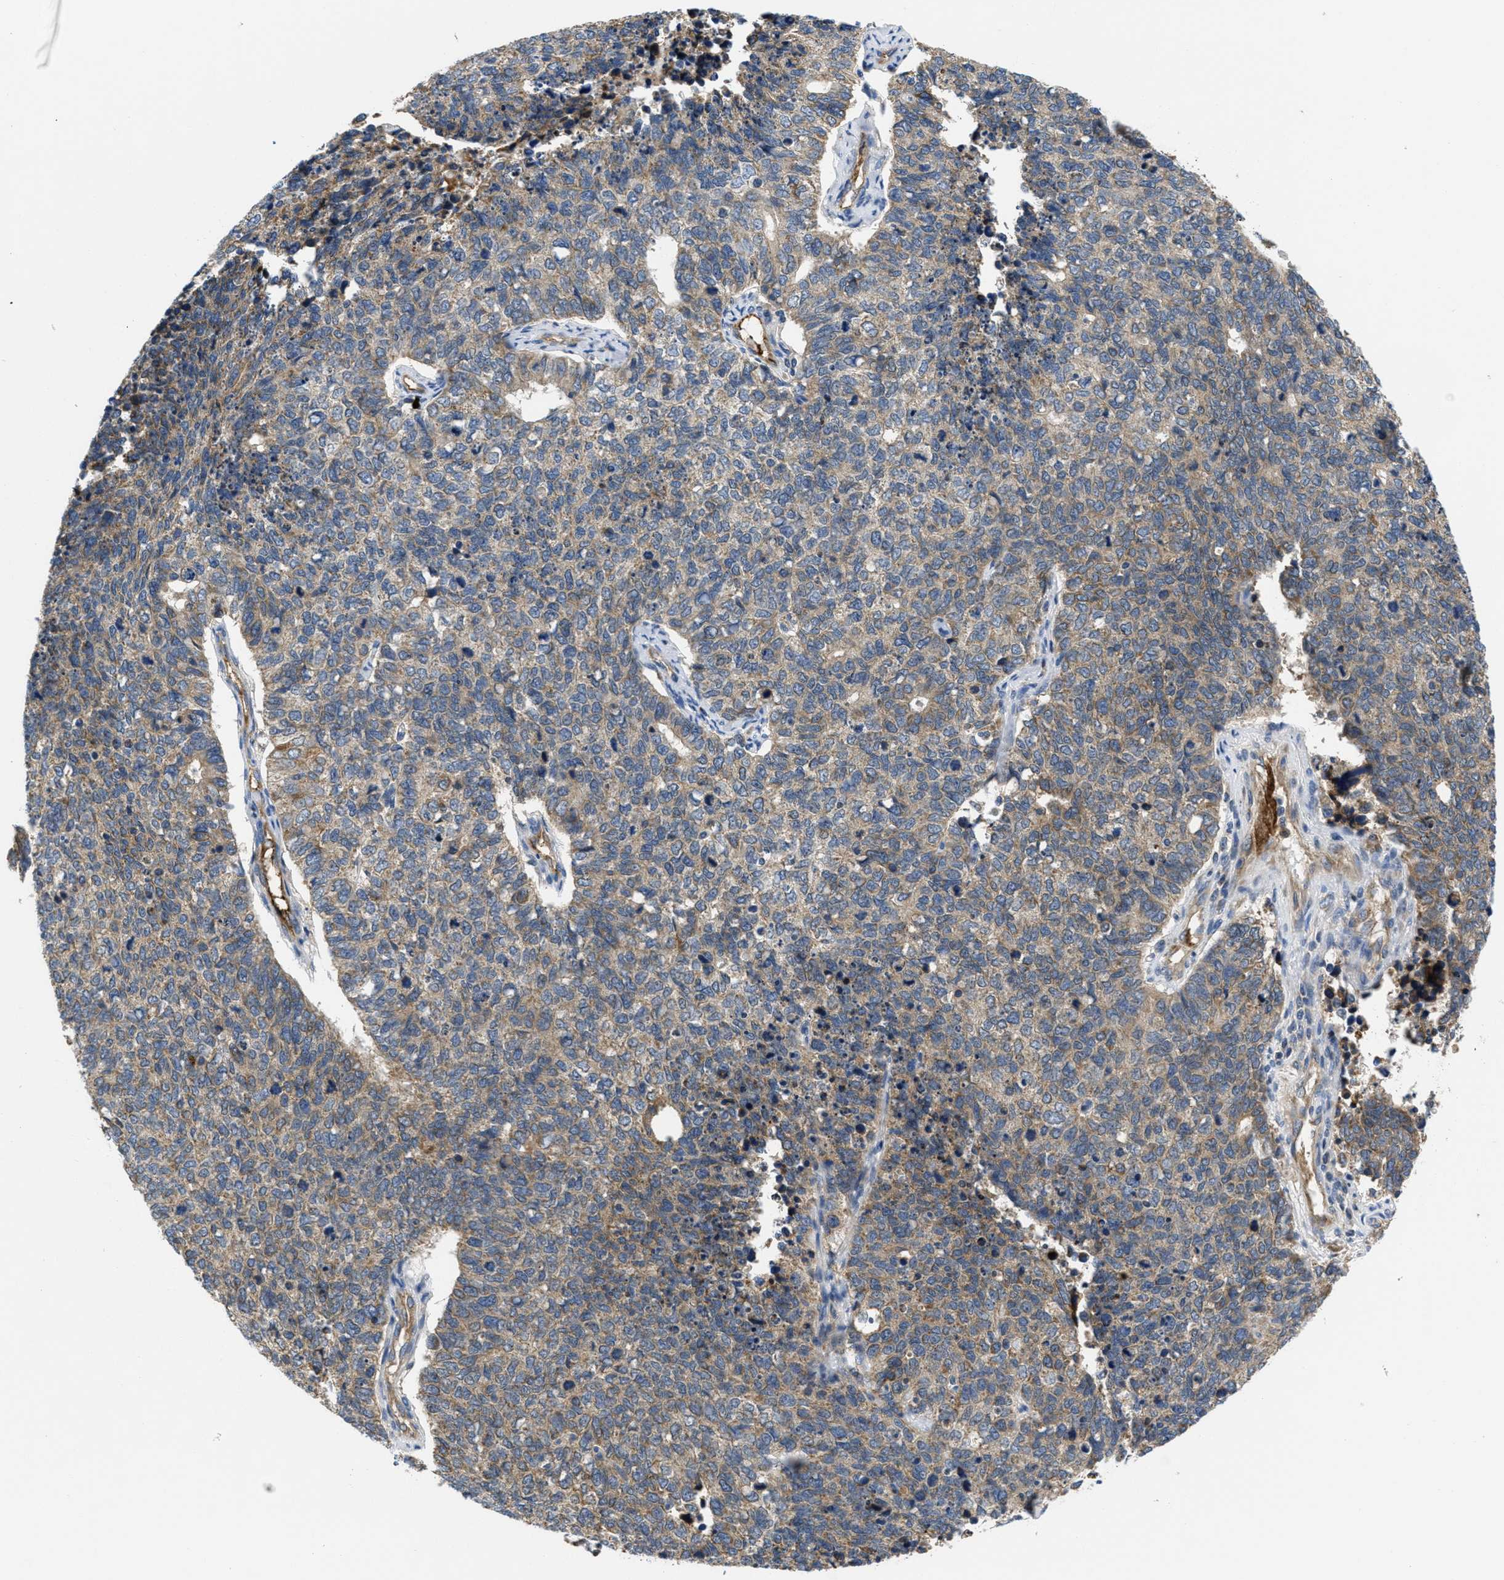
{"staining": {"intensity": "moderate", "quantity": "25%-75%", "location": "cytoplasmic/membranous"}, "tissue": "cervical cancer", "cell_type": "Tumor cells", "image_type": "cancer", "snomed": [{"axis": "morphology", "description": "Squamous cell carcinoma, NOS"}, {"axis": "topography", "description": "Cervix"}], "caption": "An image of human cervical squamous cell carcinoma stained for a protein demonstrates moderate cytoplasmic/membranous brown staining in tumor cells.", "gene": "GALK1", "patient": {"sex": "female", "age": 63}}